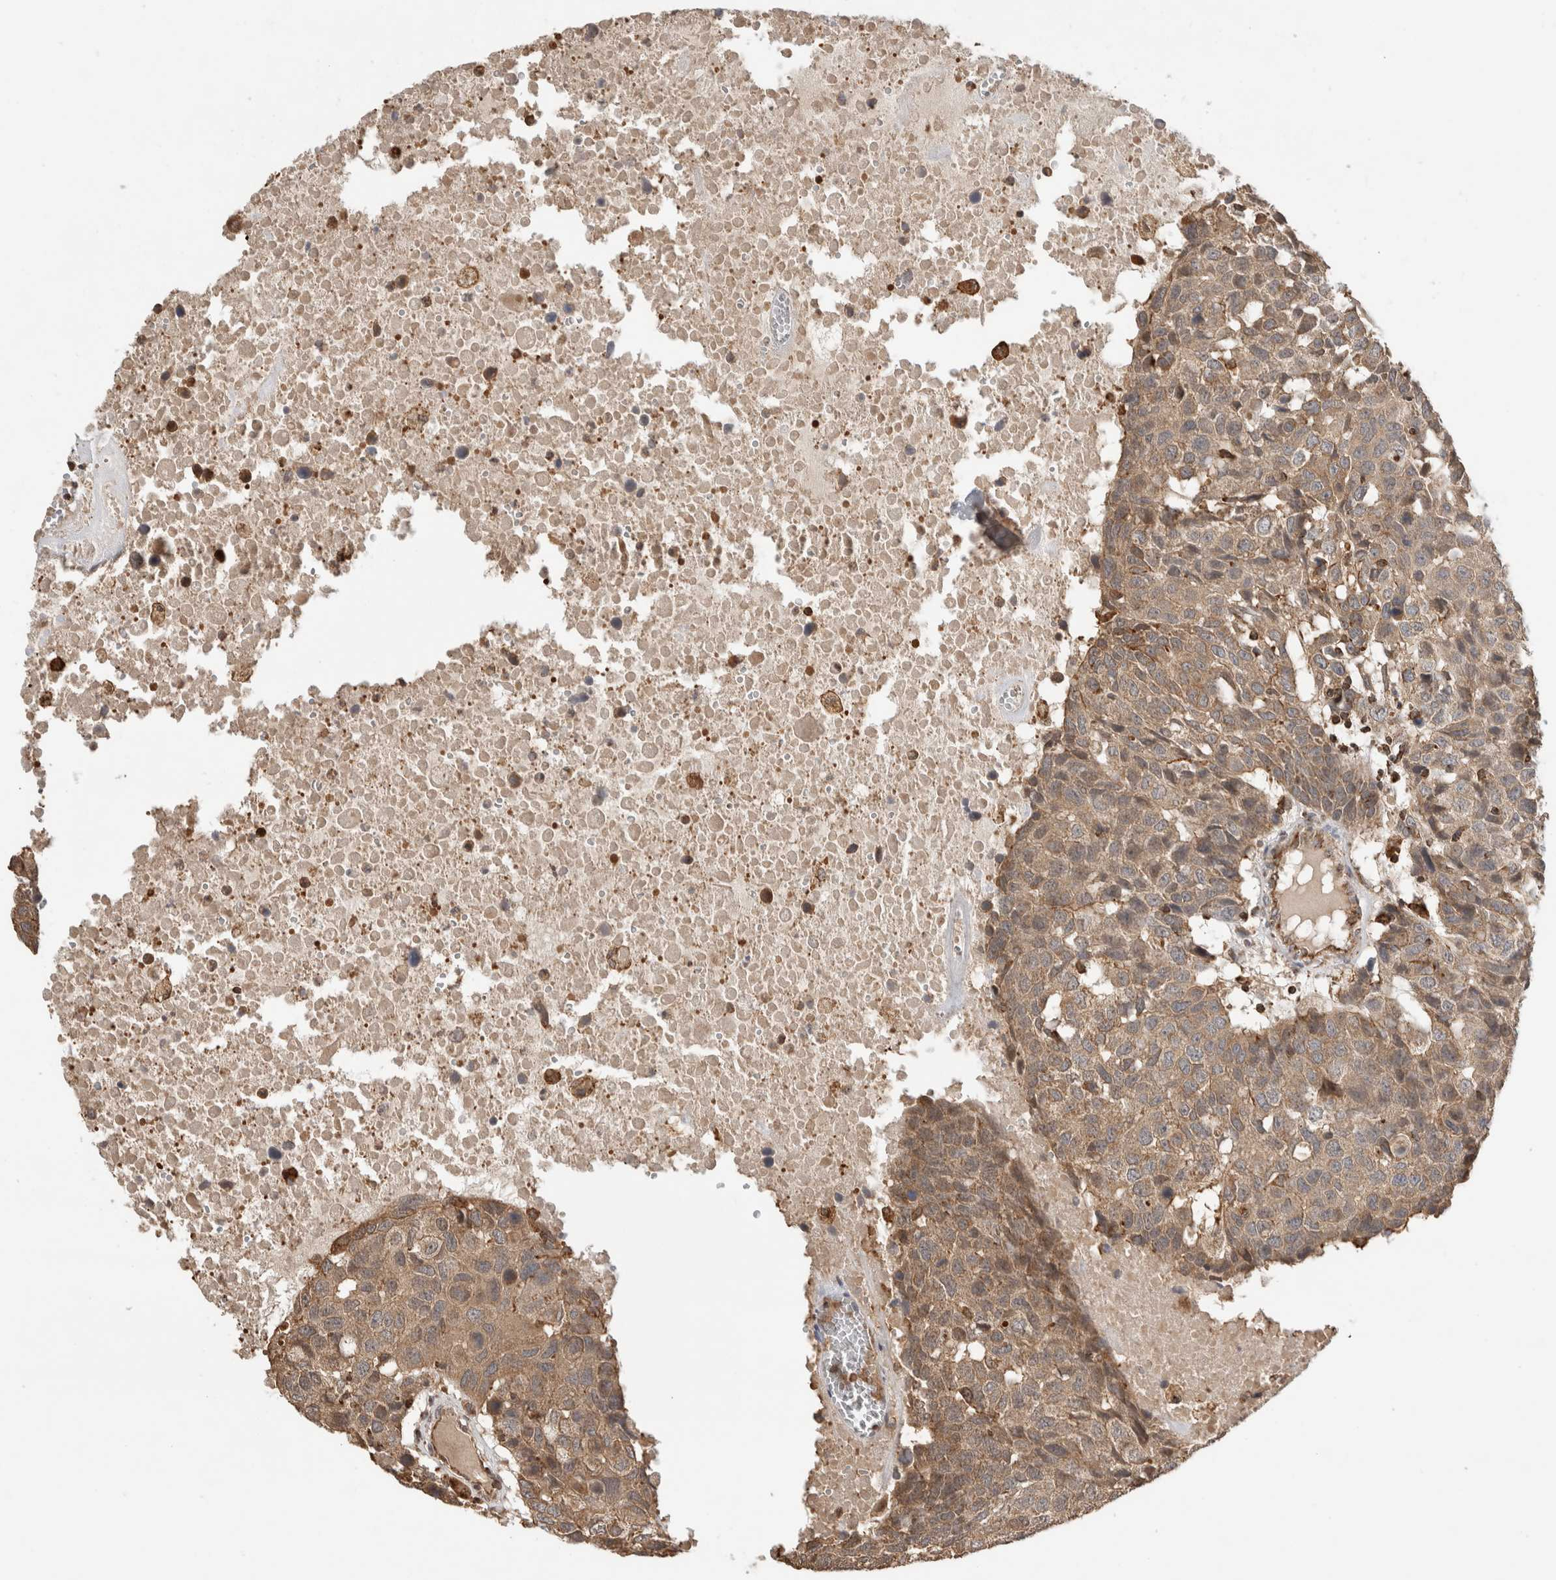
{"staining": {"intensity": "moderate", "quantity": ">75%", "location": "cytoplasmic/membranous"}, "tissue": "head and neck cancer", "cell_type": "Tumor cells", "image_type": "cancer", "snomed": [{"axis": "morphology", "description": "Squamous cell carcinoma, NOS"}, {"axis": "topography", "description": "Head-Neck"}], "caption": "The histopathology image shows staining of head and neck cancer (squamous cell carcinoma), revealing moderate cytoplasmic/membranous protein expression (brown color) within tumor cells. (brown staining indicates protein expression, while blue staining denotes nuclei).", "gene": "IMMP2L", "patient": {"sex": "male", "age": 66}}